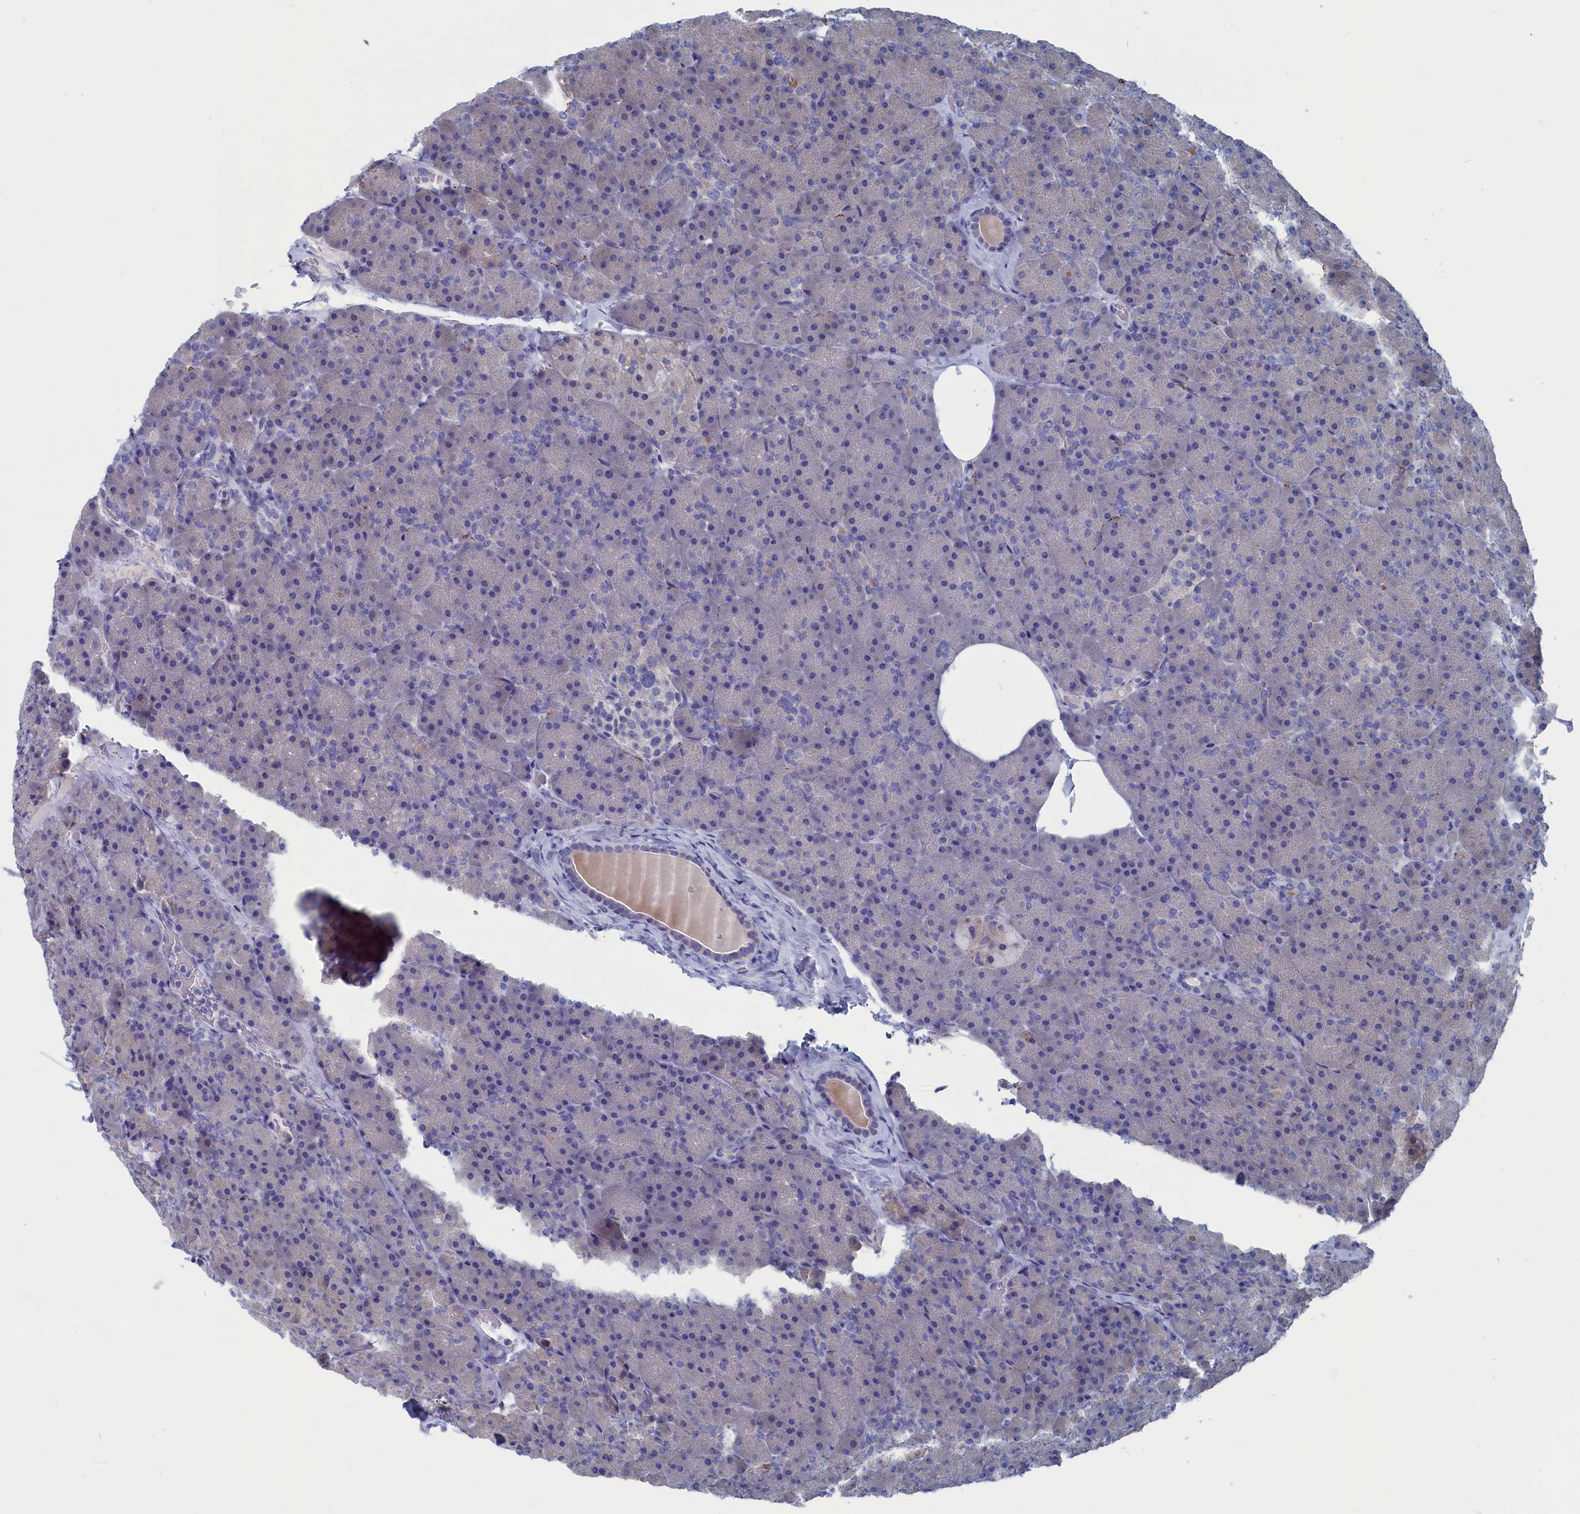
{"staining": {"intensity": "weak", "quantity": "<25%", "location": "cytoplasmic/membranous"}, "tissue": "pancreas", "cell_type": "Exocrine glandular cells", "image_type": "normal", "snomed": [{"axis": "morphology", "description": "Normal tissue, NOS"}, {"axis": "topography", "description": "Pancreas"}], "caption": "Exocrine glandular cells are negative for protein expression in normal human pancreas. Brightfield microscopy of immunohistochemistry stained with DAB (3,3'-diaminobenzidine) (brown) and hematoxylin (blue), captured at high magnification.", "gene": "CEND1", "patient": {"sex": "male", "age": 36}}